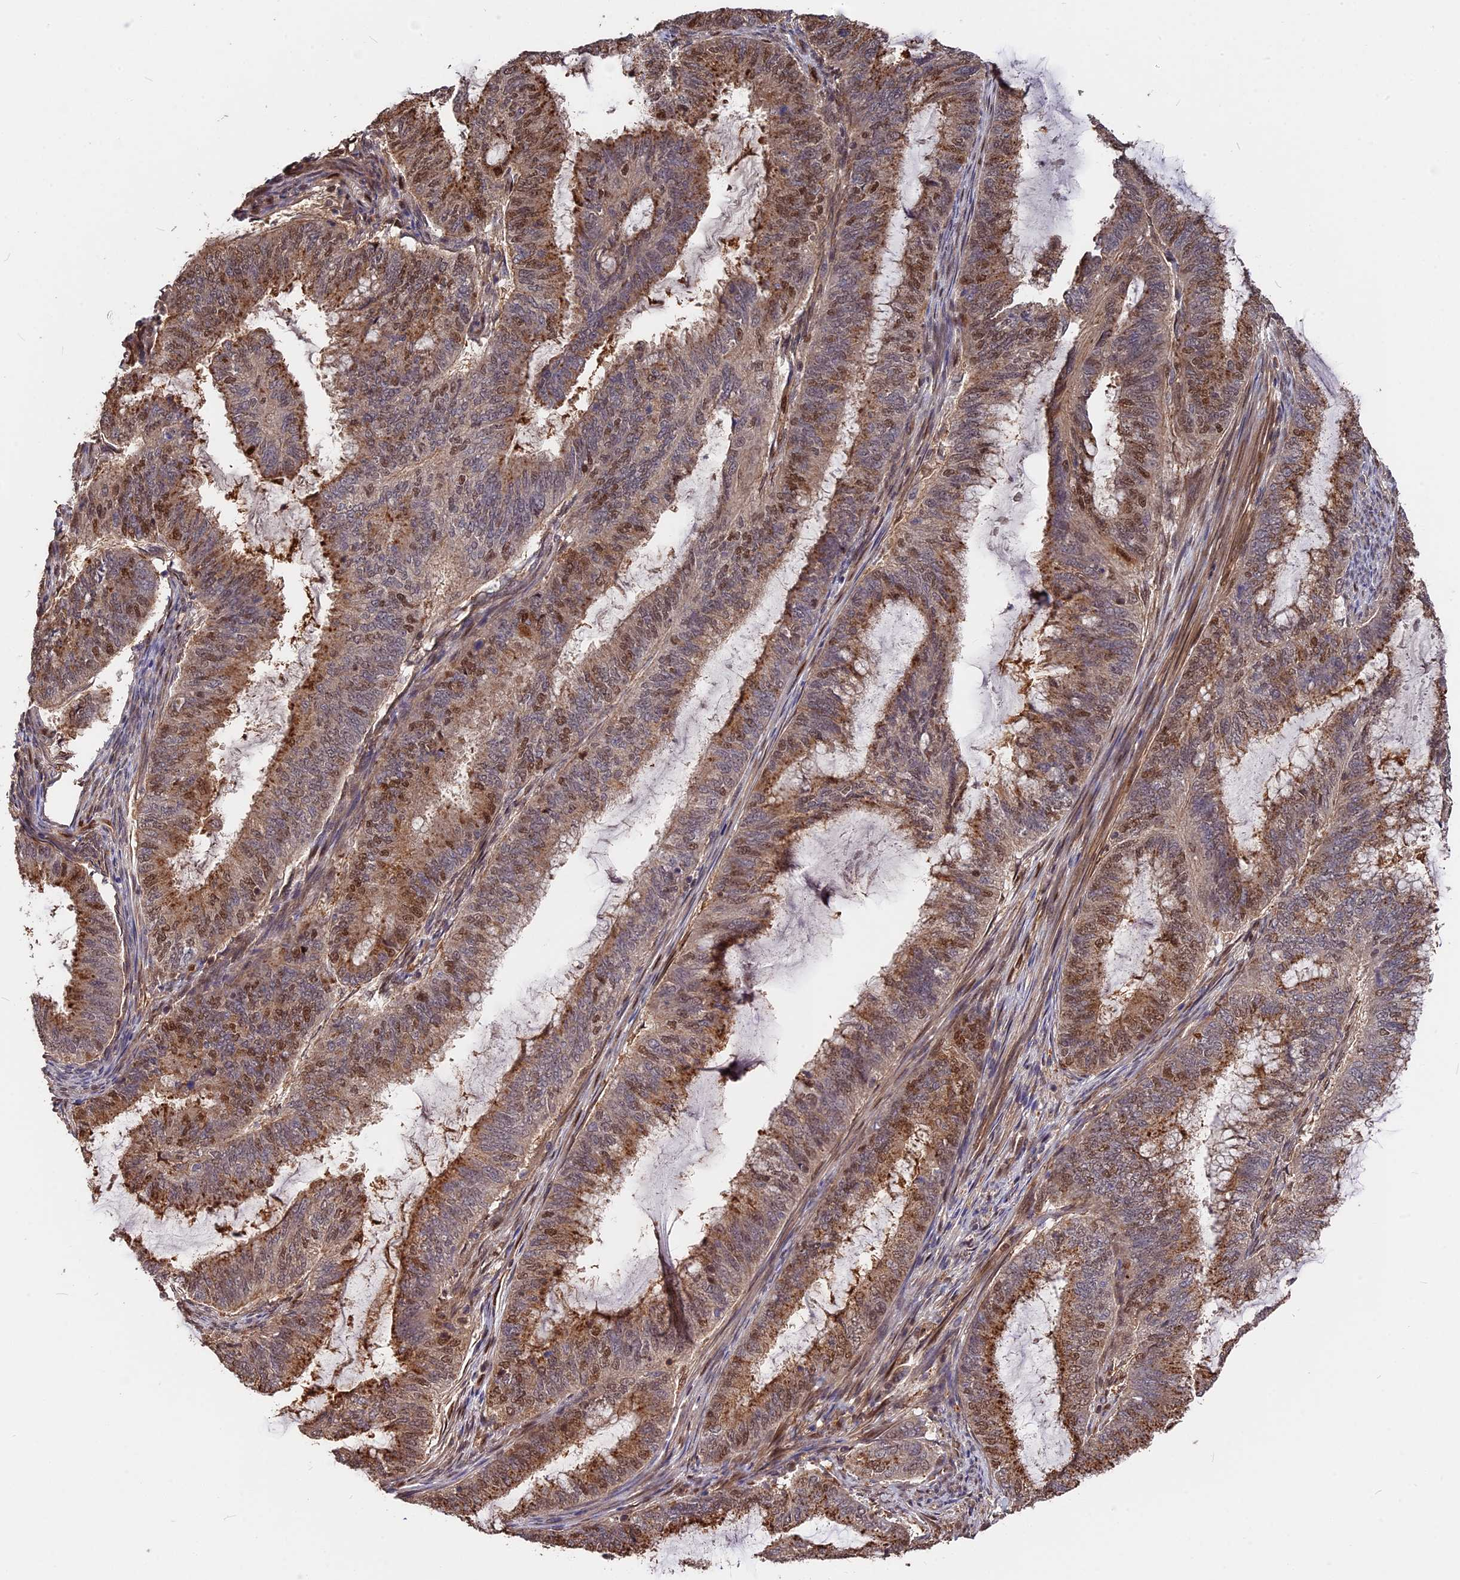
{"staining": {"intensity": "moderate", "quantity": "25%-75%", "location": "cytoplasmic/membranous,nuclear"}, "tissue": "endometrial cancer", "cell_type": "Tumor cells", "image_type": "cancer", "snomed": [{"axis": "morphology", "description": "Adenocarcinoma, NOS"}, {"axis": "topography", "description": "Endometrium"}], "caption": "Endometrial cancer (adenocarcinoma) stained for a protein (brown) reveals moderate cytoplasmic/membranous and nuclear positive expression in about 25%-75% of tumor cells.", "gene": "ADRM1", "patient": {"sex": "female", "age": 51}}